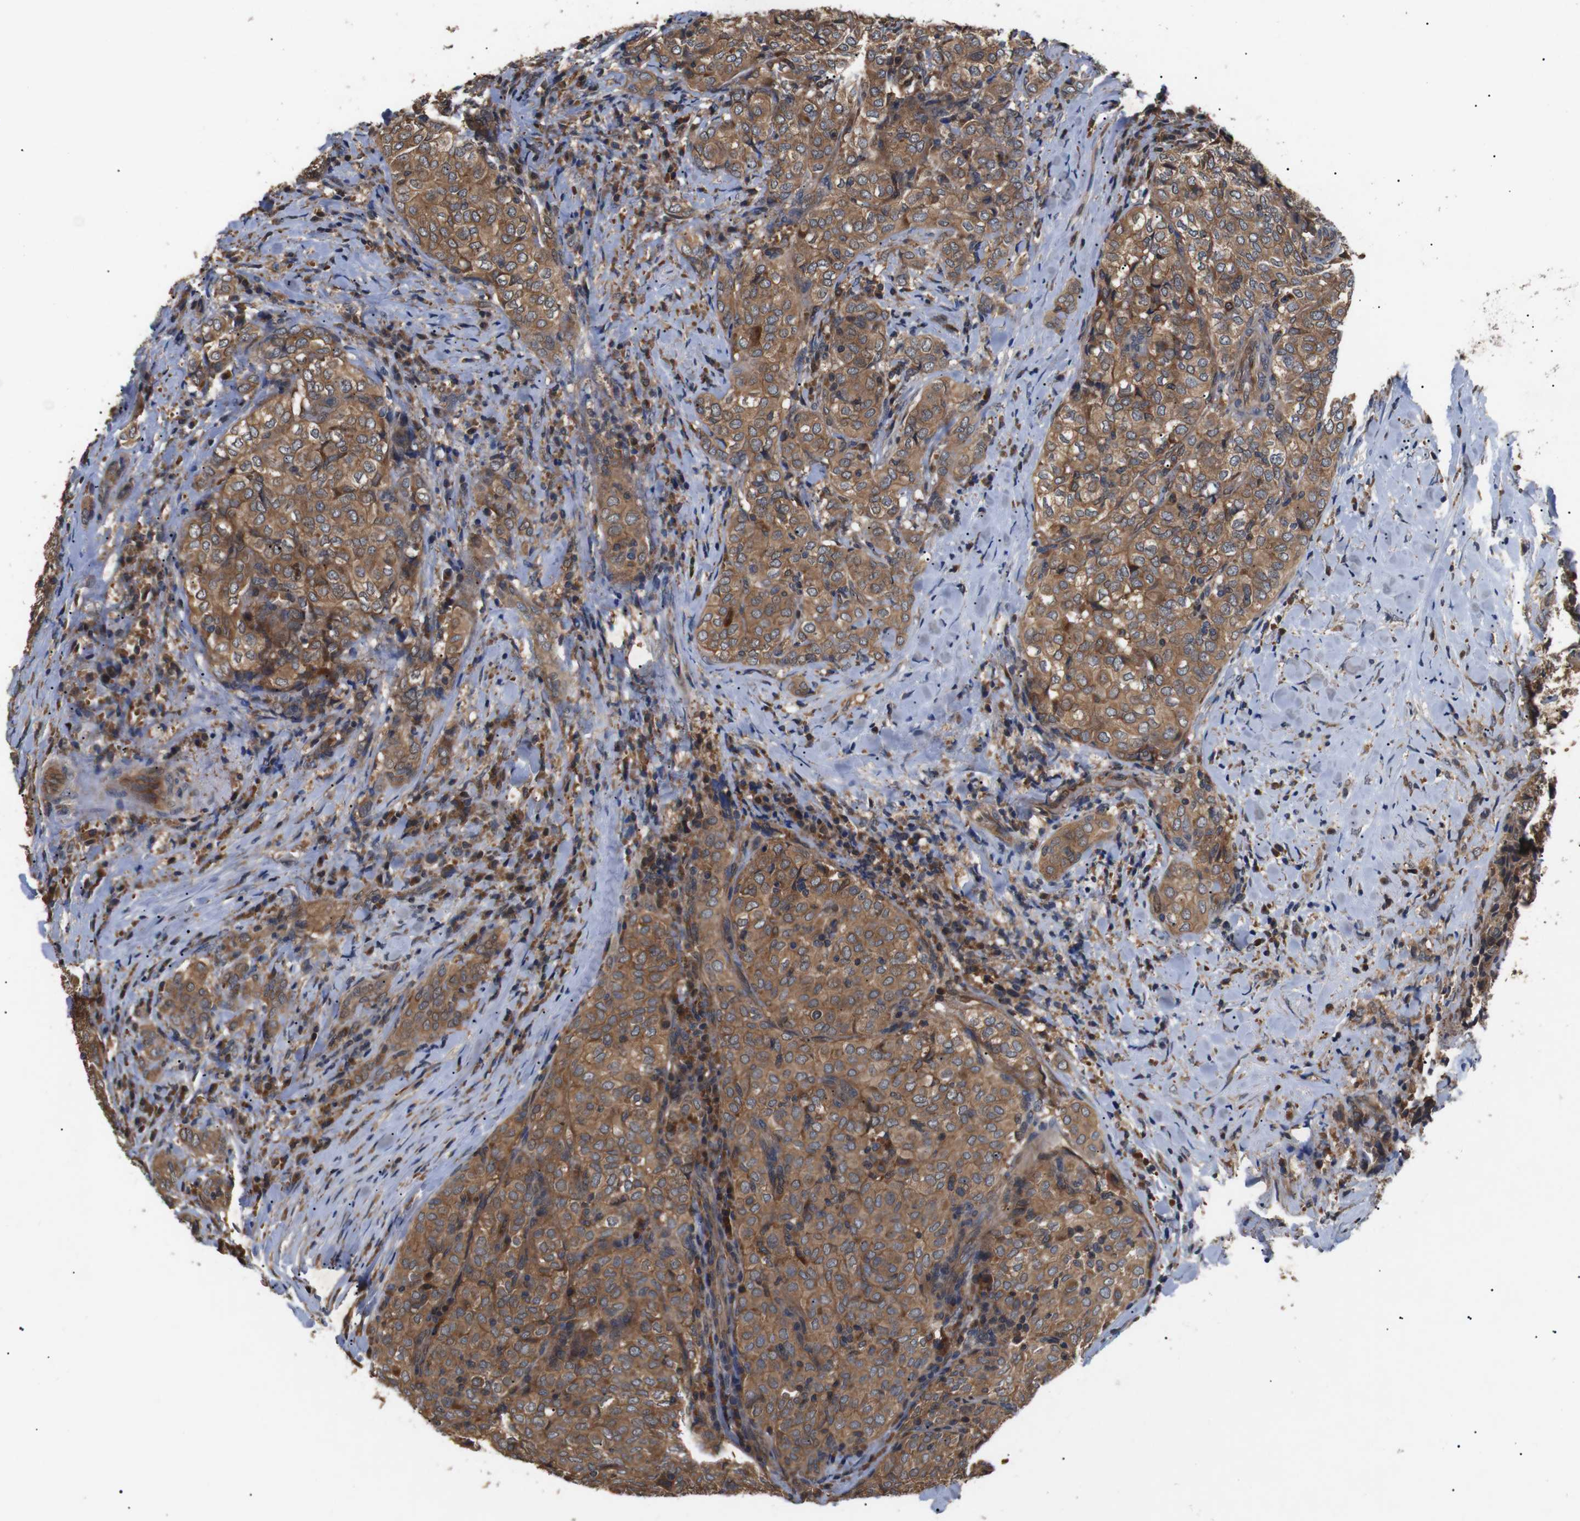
{"staining": {"intensity": "moderate", "quantity": ">75%", "location": "cytoplasmic/membranous"}, "tissue": "thyroid cancer", "cell_type": "Tumor cells", "image_type": "cancer", "snomed": [{"axis": "morphology", "description": "Normal tissue, NOS"}, {"axis": "morphology", "description": "Papillary adenocarcinoma, NOS"}, {"axis": "topography", "description": "Thyroid gland"}], "caption": "Thyroid cancer stained with a brown dye exhibits moderate cytoplasmic/membranous positive positivity in about >75% of tumor cells.", "gene": "DDR1", "patient": {"sex": "female", "age": 30}}